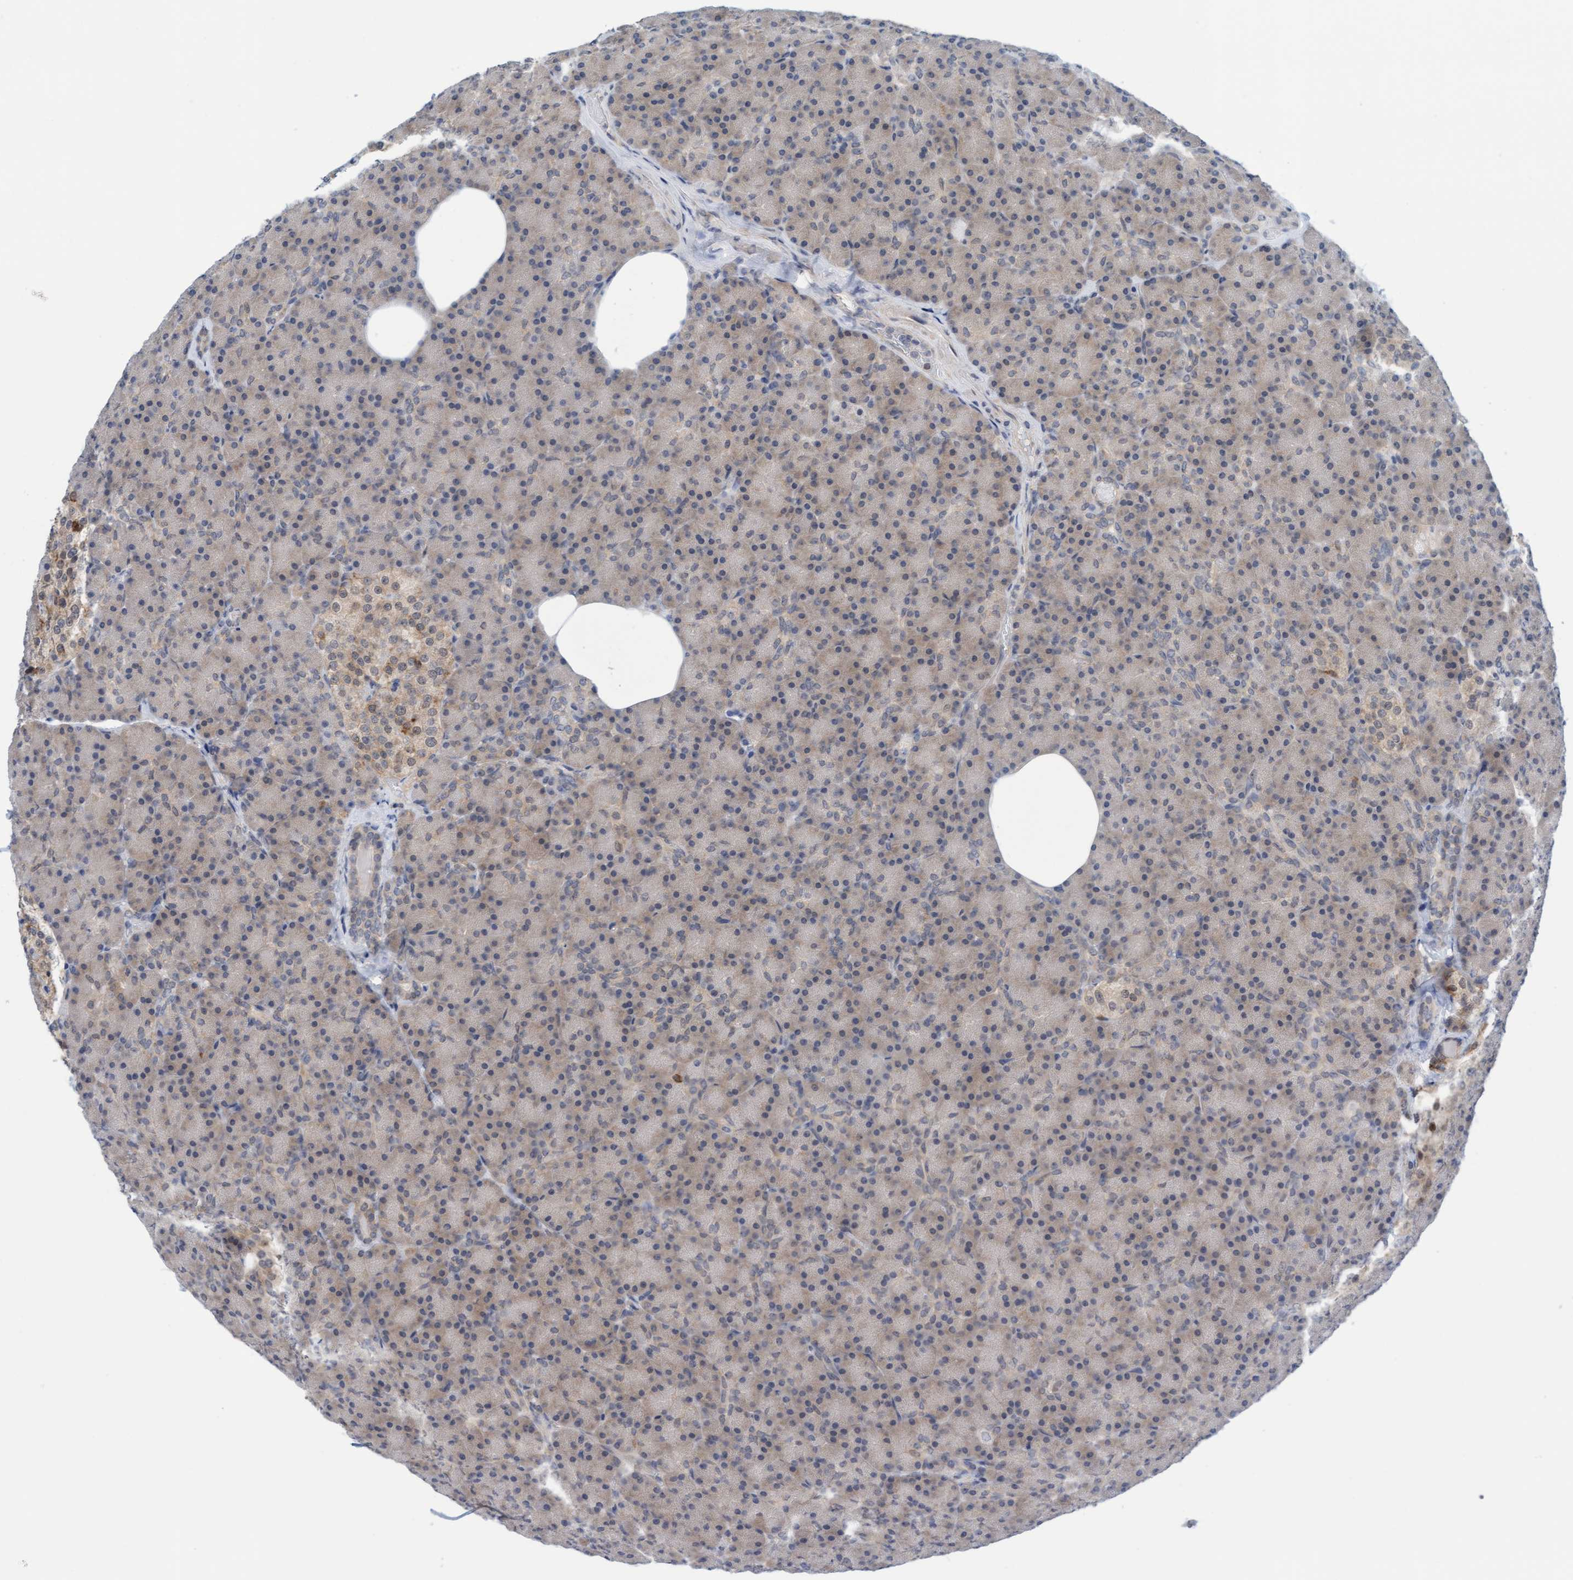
{"staining": {"intensity": "weak", "quantity": ">75%", "location": "cytoplasmic/membranous"}, "tissue": "pancreas", "cell_type": "Exocrine glandular cells", "image_type": "normal", "snomed": [{"axis": "morphology", "description": "Normal tissue, NOS"}, {"axis": "topography", "description": "Pancreas"}], "caption": "Immunohistochemistry (IHC) image of normal pancreas: human pancreas stained using immunohistochemistry (IHC) demonstrates low levels of weak protein expression localized specifically in the cytoplasmic/membranous of exocrine glandular cells, appearing as a cytoplasmic/membranous brown color.", "gene": "AMZ2", "patient": {"sex": "female", "age": 43}}